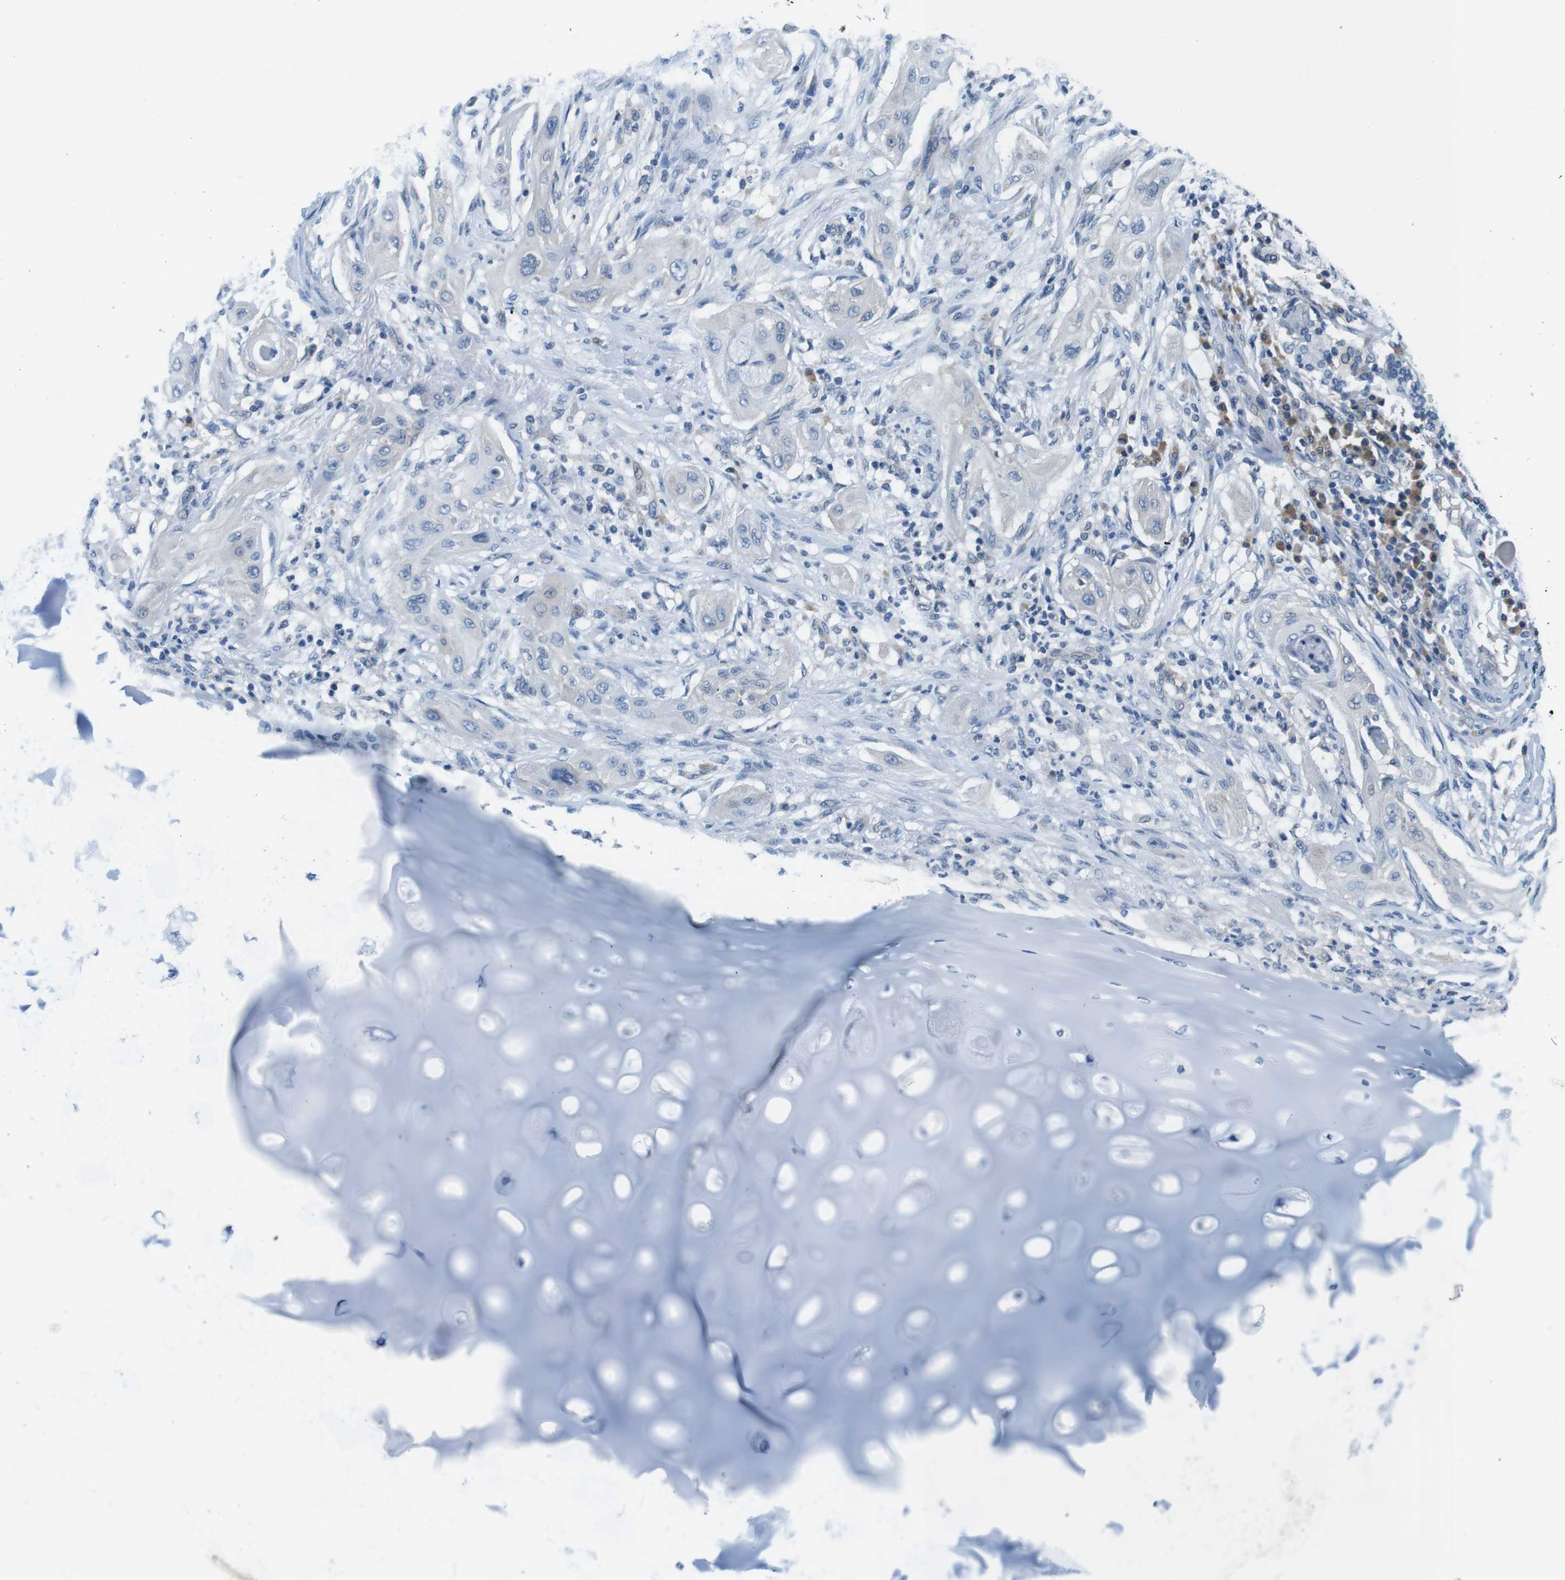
{"staining": {"intensity": "negative", "quantity": "none", "location": "none"}, "tissue": "lung cancer", "cell_type": "Tumor cells", "image_type": "cancer", "snomed": [{"axis": "morphology", "description": "Squamous cell carcinoma, NOS"}, {"axis": "topography", "description": "Lung"}], "caption": "Protein analysis of lung cancer (squamous cell carcinoma) displays no significant staining in tumor cells. (Immunohistochemistry (ihc), brightfield microscopy, high magnification).", "gene": "EIF2B5", "patient": {"sex": "female", "age": 47}}